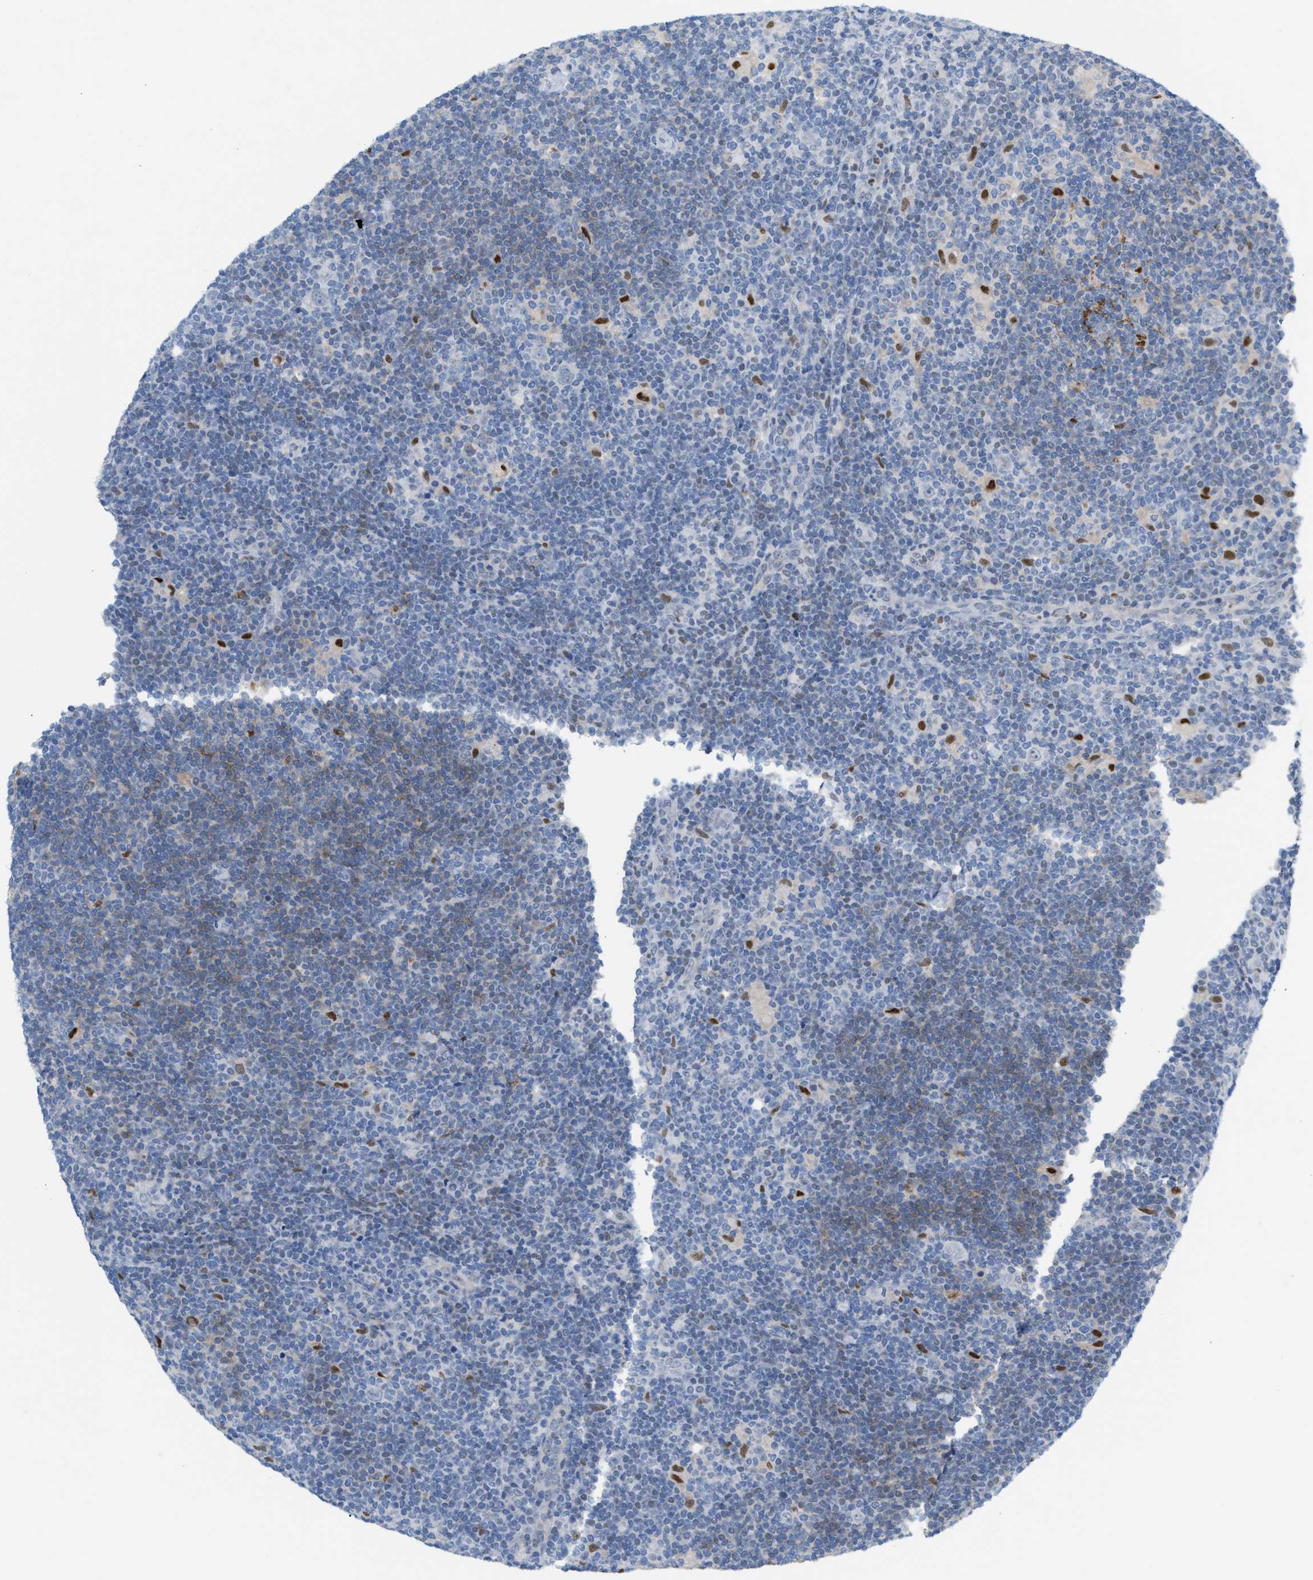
{"staining": {"intensity": "negative", "quantity": "none", "location": "none"}, "tissue": "lymphoma", "cell_type": "Tumor cells", "image_type": "cancer", "snomed": [{"axis": "morphology", "description": "Hodgkin's disease, NOS"}, {"axis": "topography", "description": "Lymph node"}], "caption": "Immunohistochemistry (IHC) of lymphoma demonstrates no positivity in tumor cells.", "gene": "PPM1D", "patient": {"sex": "female", "age": 57}}